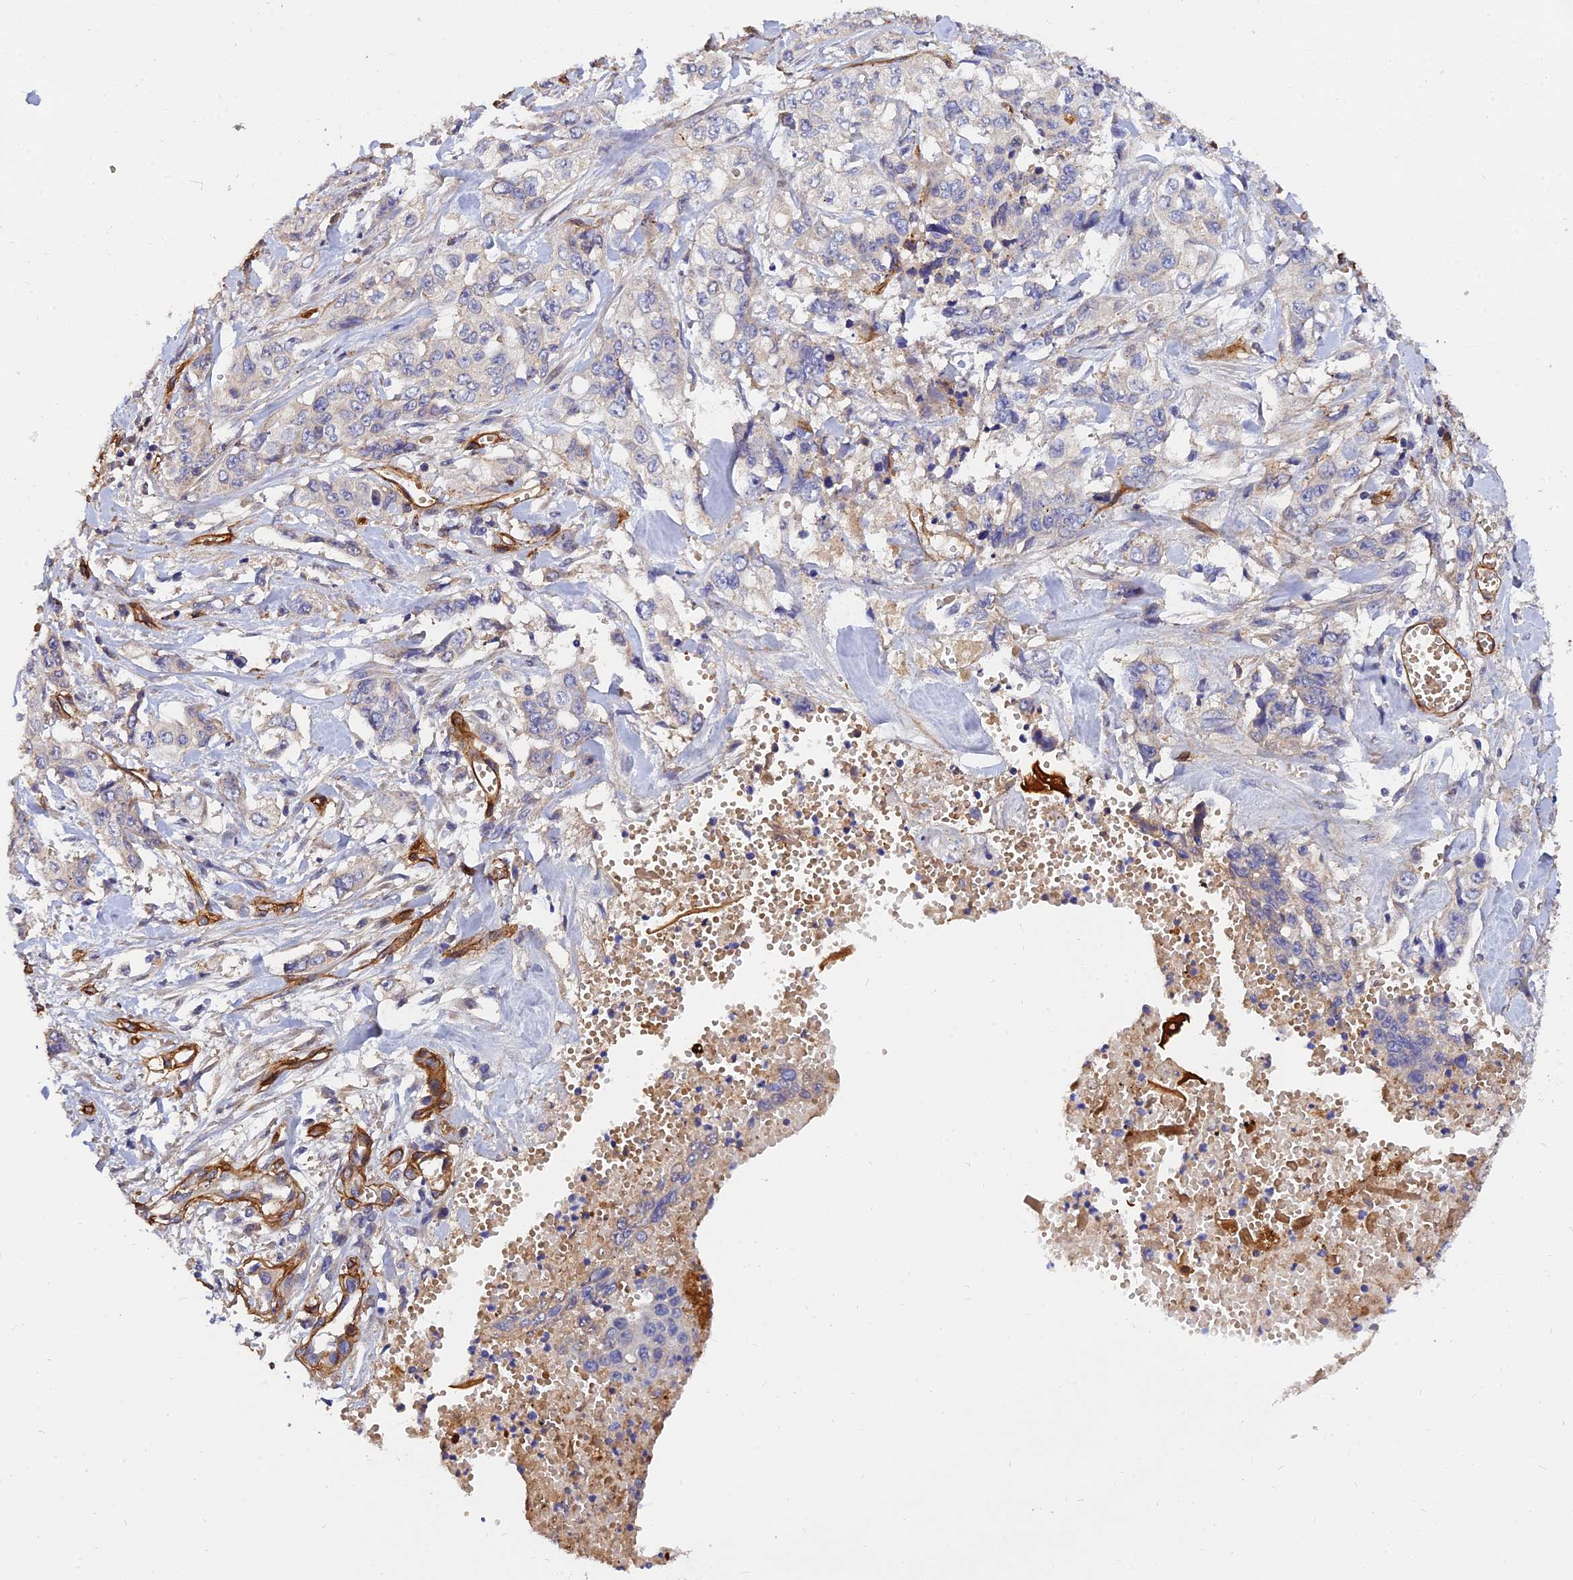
{"staining": {"intensity": "negative", "quantity": "none", "location": "none"}, "tissue": "stomach cancer", "cell_type": "Tumor cells", "image_type": "cancer", "snomed": [{"axis": "morphology", "description": "Adenocarcinoma, NOS"}, {"axis": "topography", "description": "Stomach, upper"}], "caption": "IHC image of neoplastic tissue: stomach cancer stained with DAB (3,3'-diaminobenzidine) reveals no significant protein positivity in tumor cells. The staining is performed using DAB brown chromogen with nuclei counter-stained in using hematoxylin.", "gene": "MRPL35", "patient": {"sex": "male", "age": 62}}